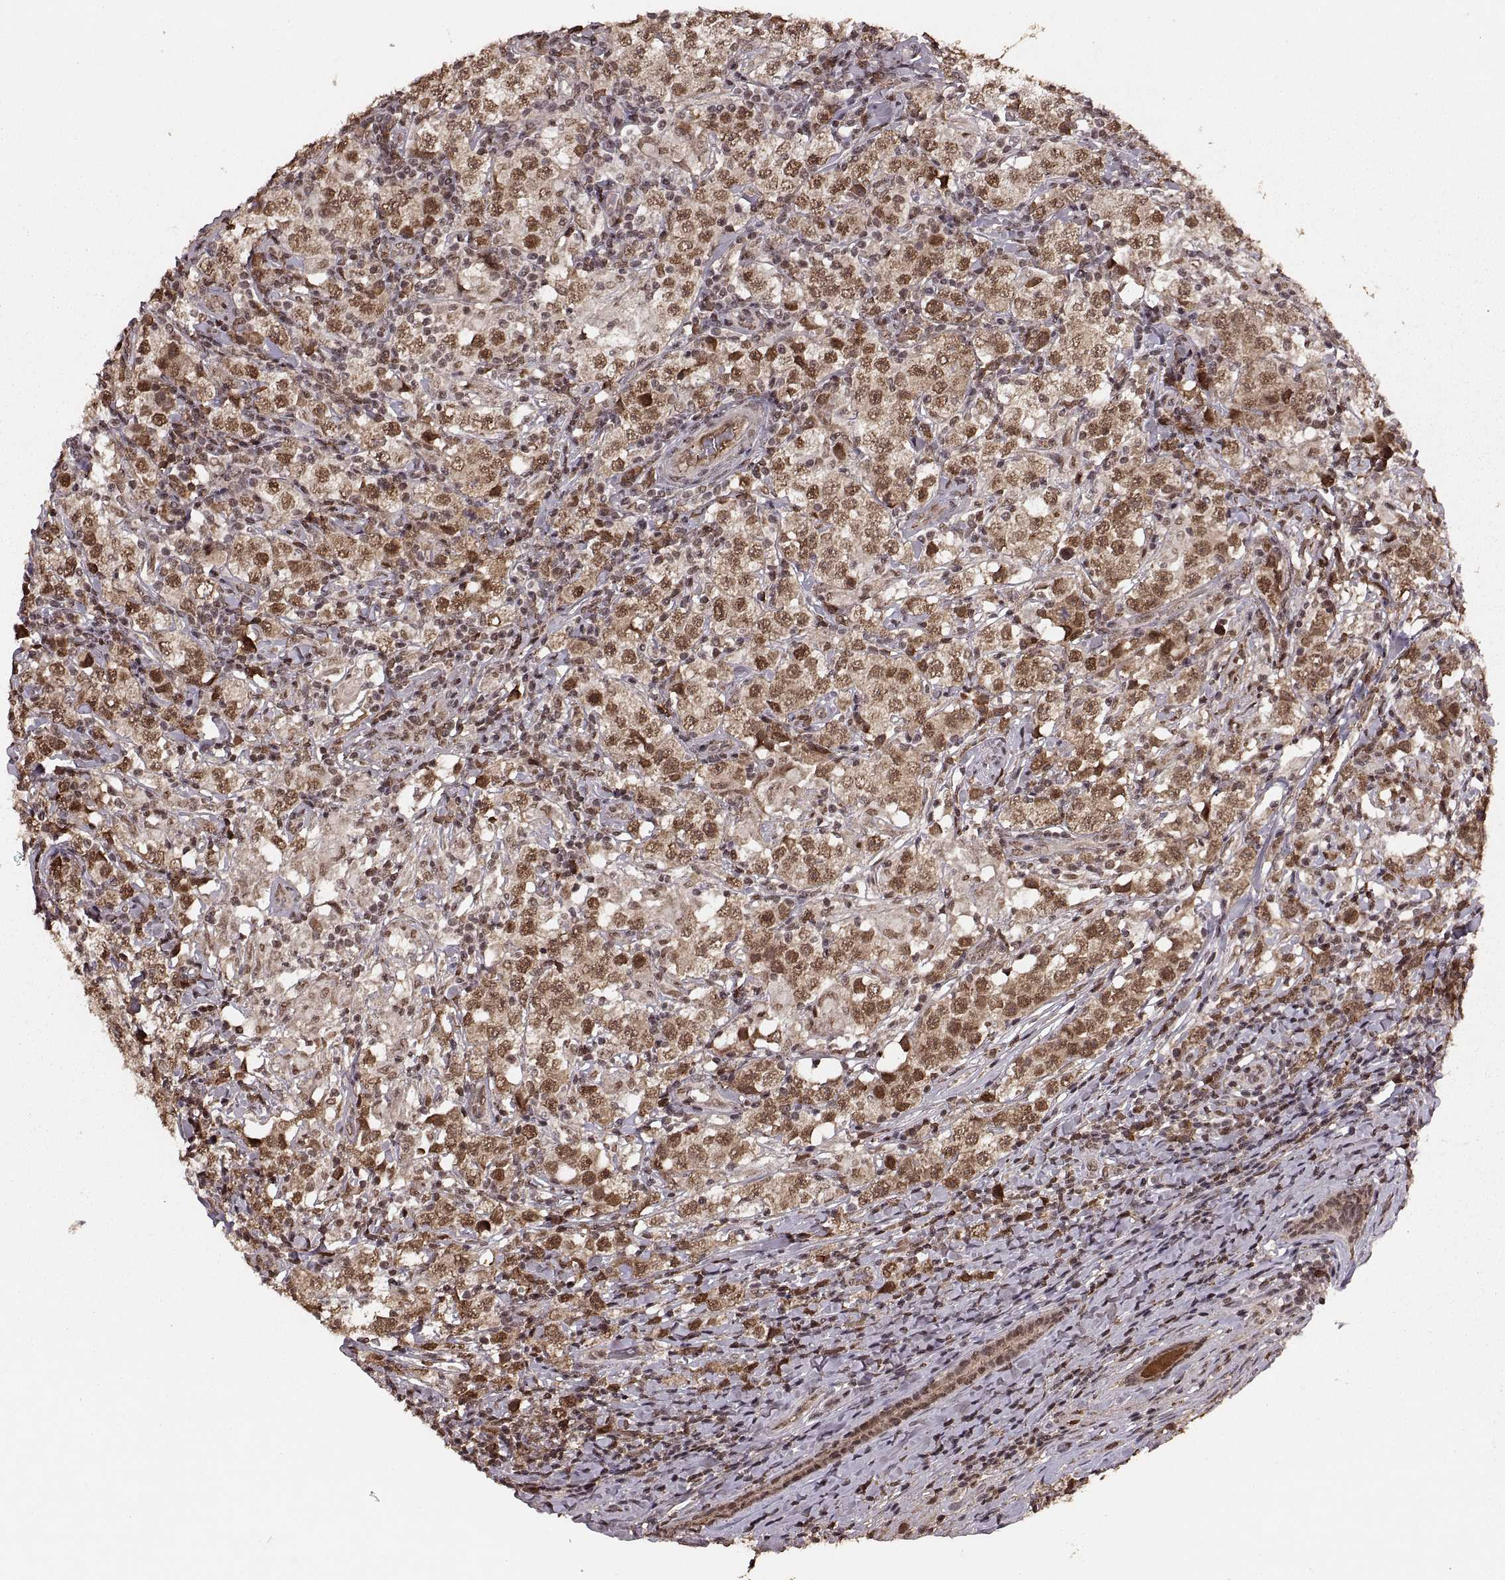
{"staining": {"intensity": "moderate", "quantity": ">75%", "location": "cytoplasmic/membranous,nuclear"}, "tissue": "testis cancer", "cell_type": "Tumor cells", "image_type": "cancer", "snomed": [{"axis": "morphology", "description": "Seminoma, NOS"}, {"axis": "morphology", "description": "Carcinoma, Embryonal, NOS"}, {"axis": "topography", "description": "Testis"}], "caption": "High-magnification brightfield microscopy of testis cancer stained with DAB (brown) and counterstained with hematoxylin (blue). tumor cells exhibit moderate cytoplasmic/membranous and nuclear staining is present in approximately>75% of cells.", "gene": "RFT1", "patient": {"sex": "male", "age": 41}}